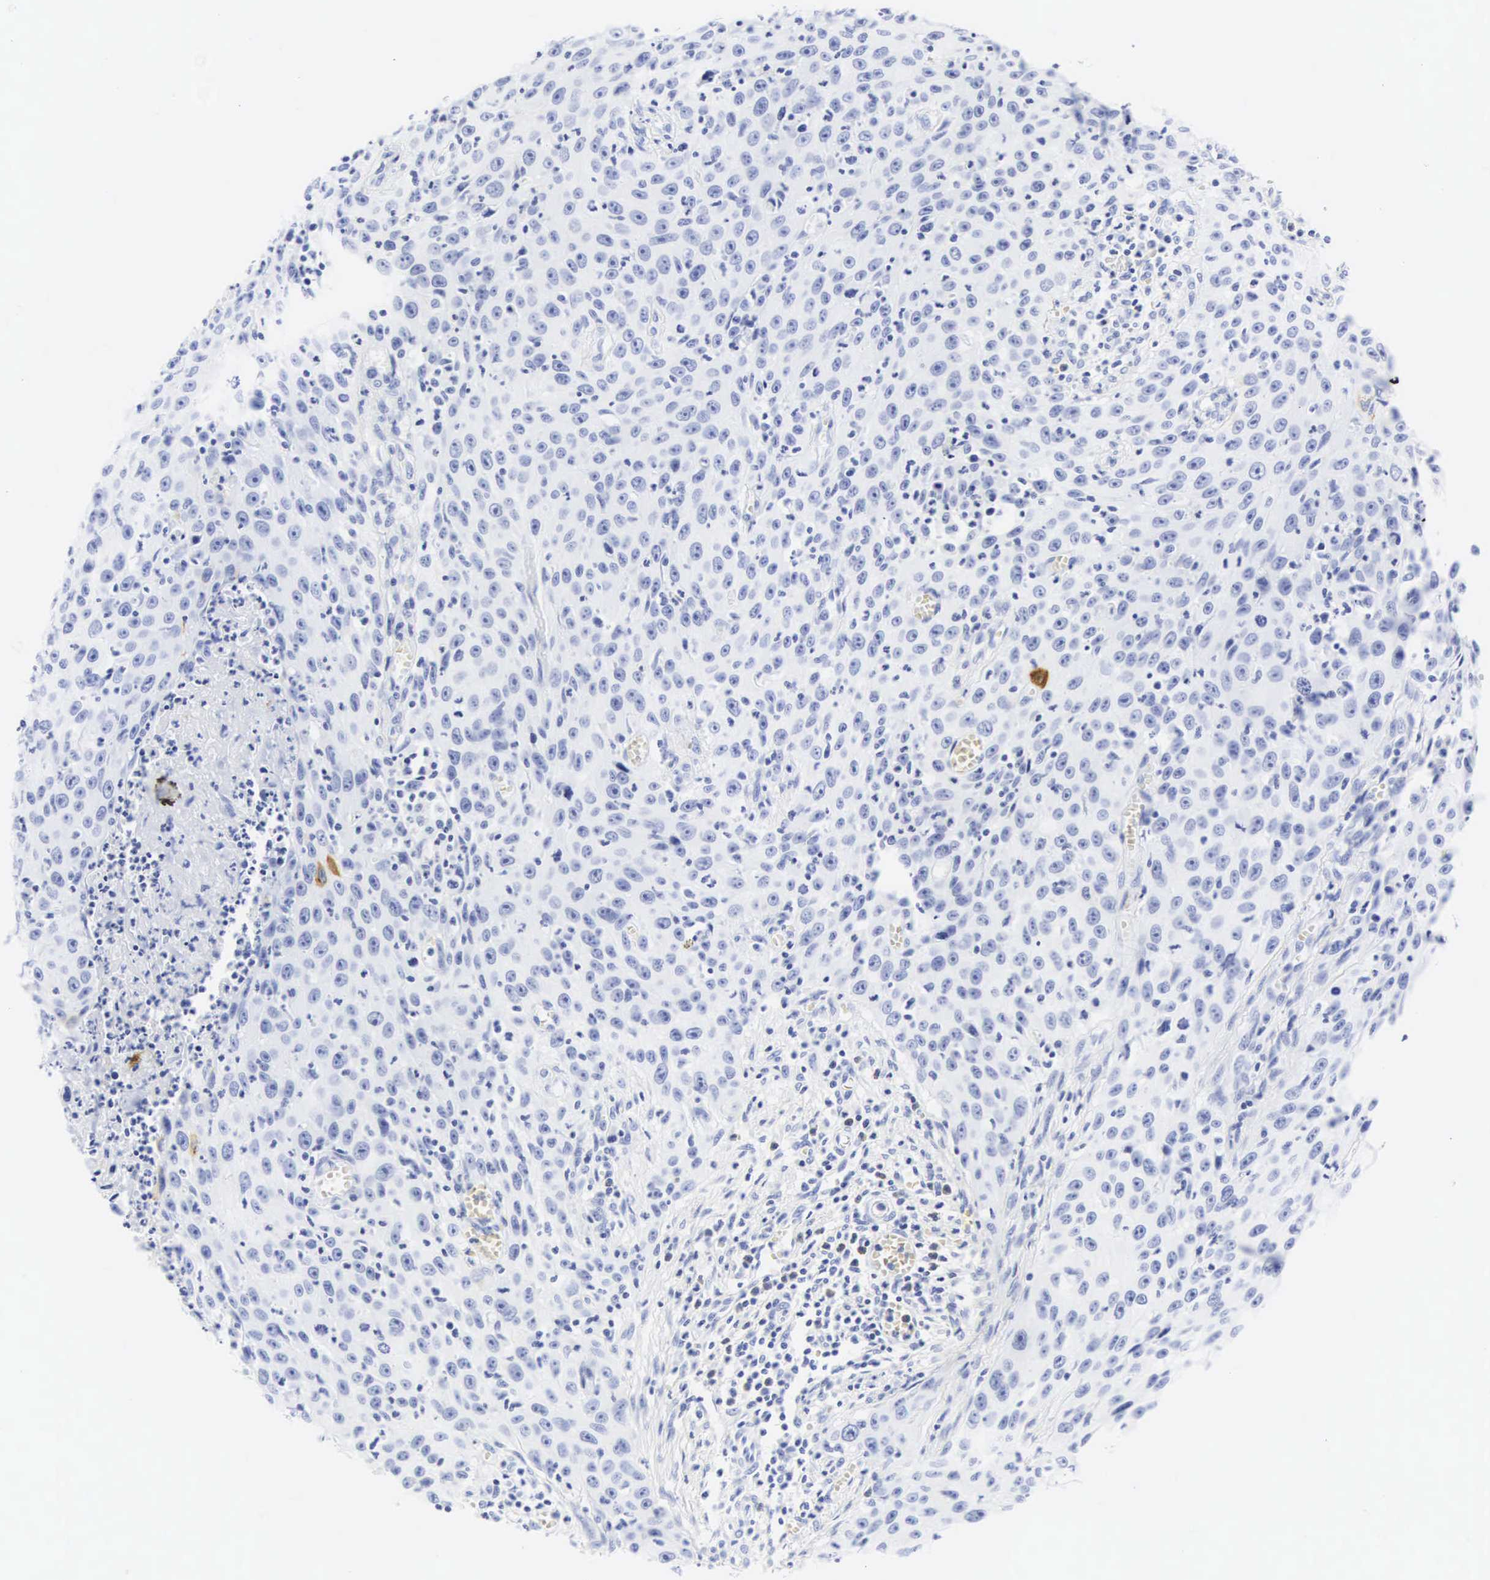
{"staining": {"intensity": "negative", "quantity": "none", "location": "none"}, "tissue": "urothelial cancer", "cell_type": "Tumor cells", "image_type": "cancer", "snomed": [{"axis": "morphology", "description": "Urothelial carcinoma, High grade"}, {"axis": "topography", "description": "Urinary bladder"}], "caption": "A high-resolution image shows immunohistochemistry staining of urothelial cancer, which exhibits no significant expression in tumor cells.", "gene": "CGB3", "patient": {"sex": "male", "age": 66}}